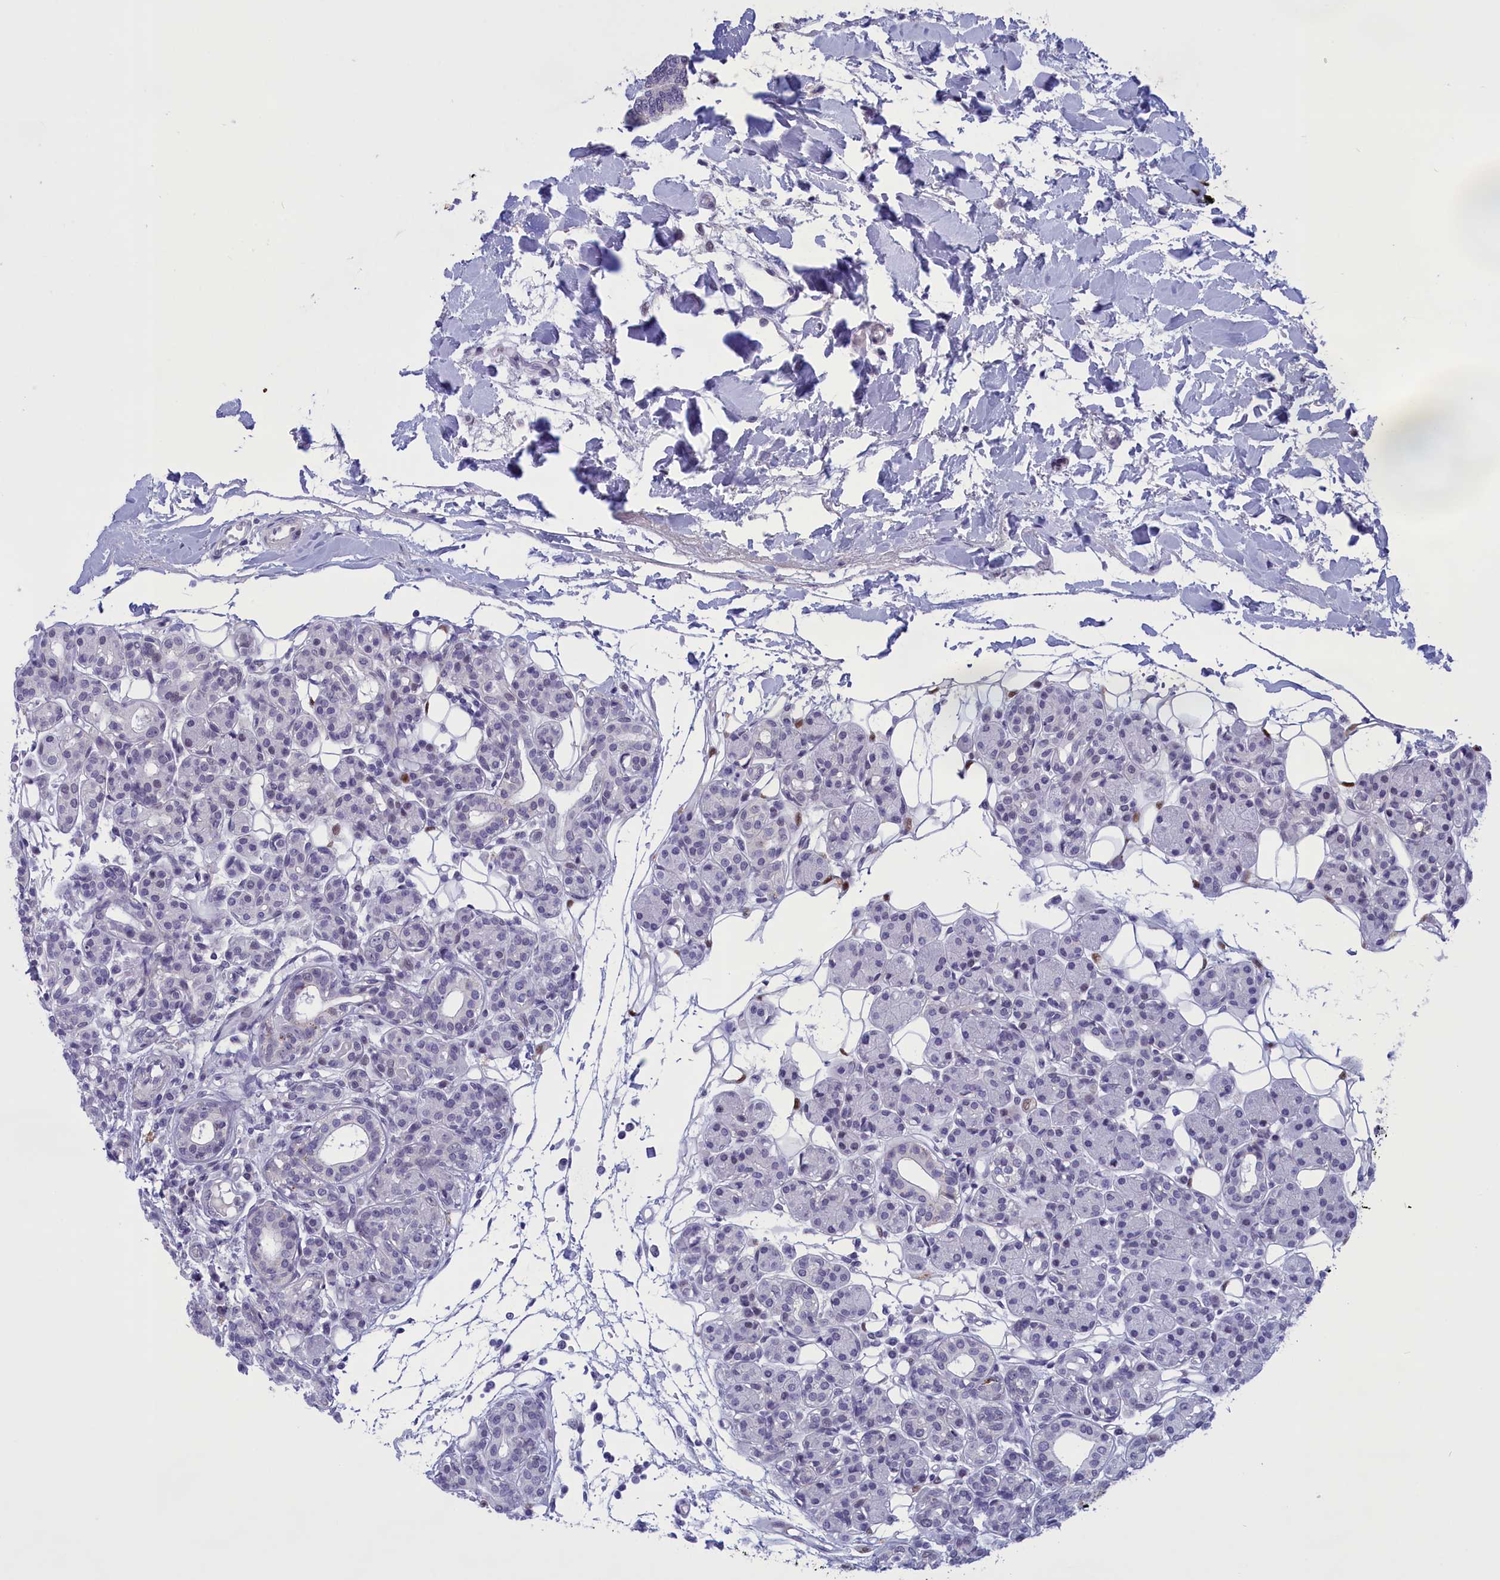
{"staining": {"intensity": "negative", "quantity": "none", "location": "none"}, "tissue": "head and neck cancer", "cell_type": "Tumor cells", "image_type": "cancer", "snomed": [{"axis": "morphology", "description": "Adenocarcinoma, NOS"}, {"axis": "morphology", "description": "Adenocarcinoma, metastatic, NOS"}, {"axis": "topography", "description": "Head-Neck"}], "caption": "Immunohistochemistry (IHC) of head and neck cancer (metastatic adenocarcinoma) exhibits no staining in tumor cells.", "gene": "ELOA2", "patient": {"sex": "male", "age": 75}}